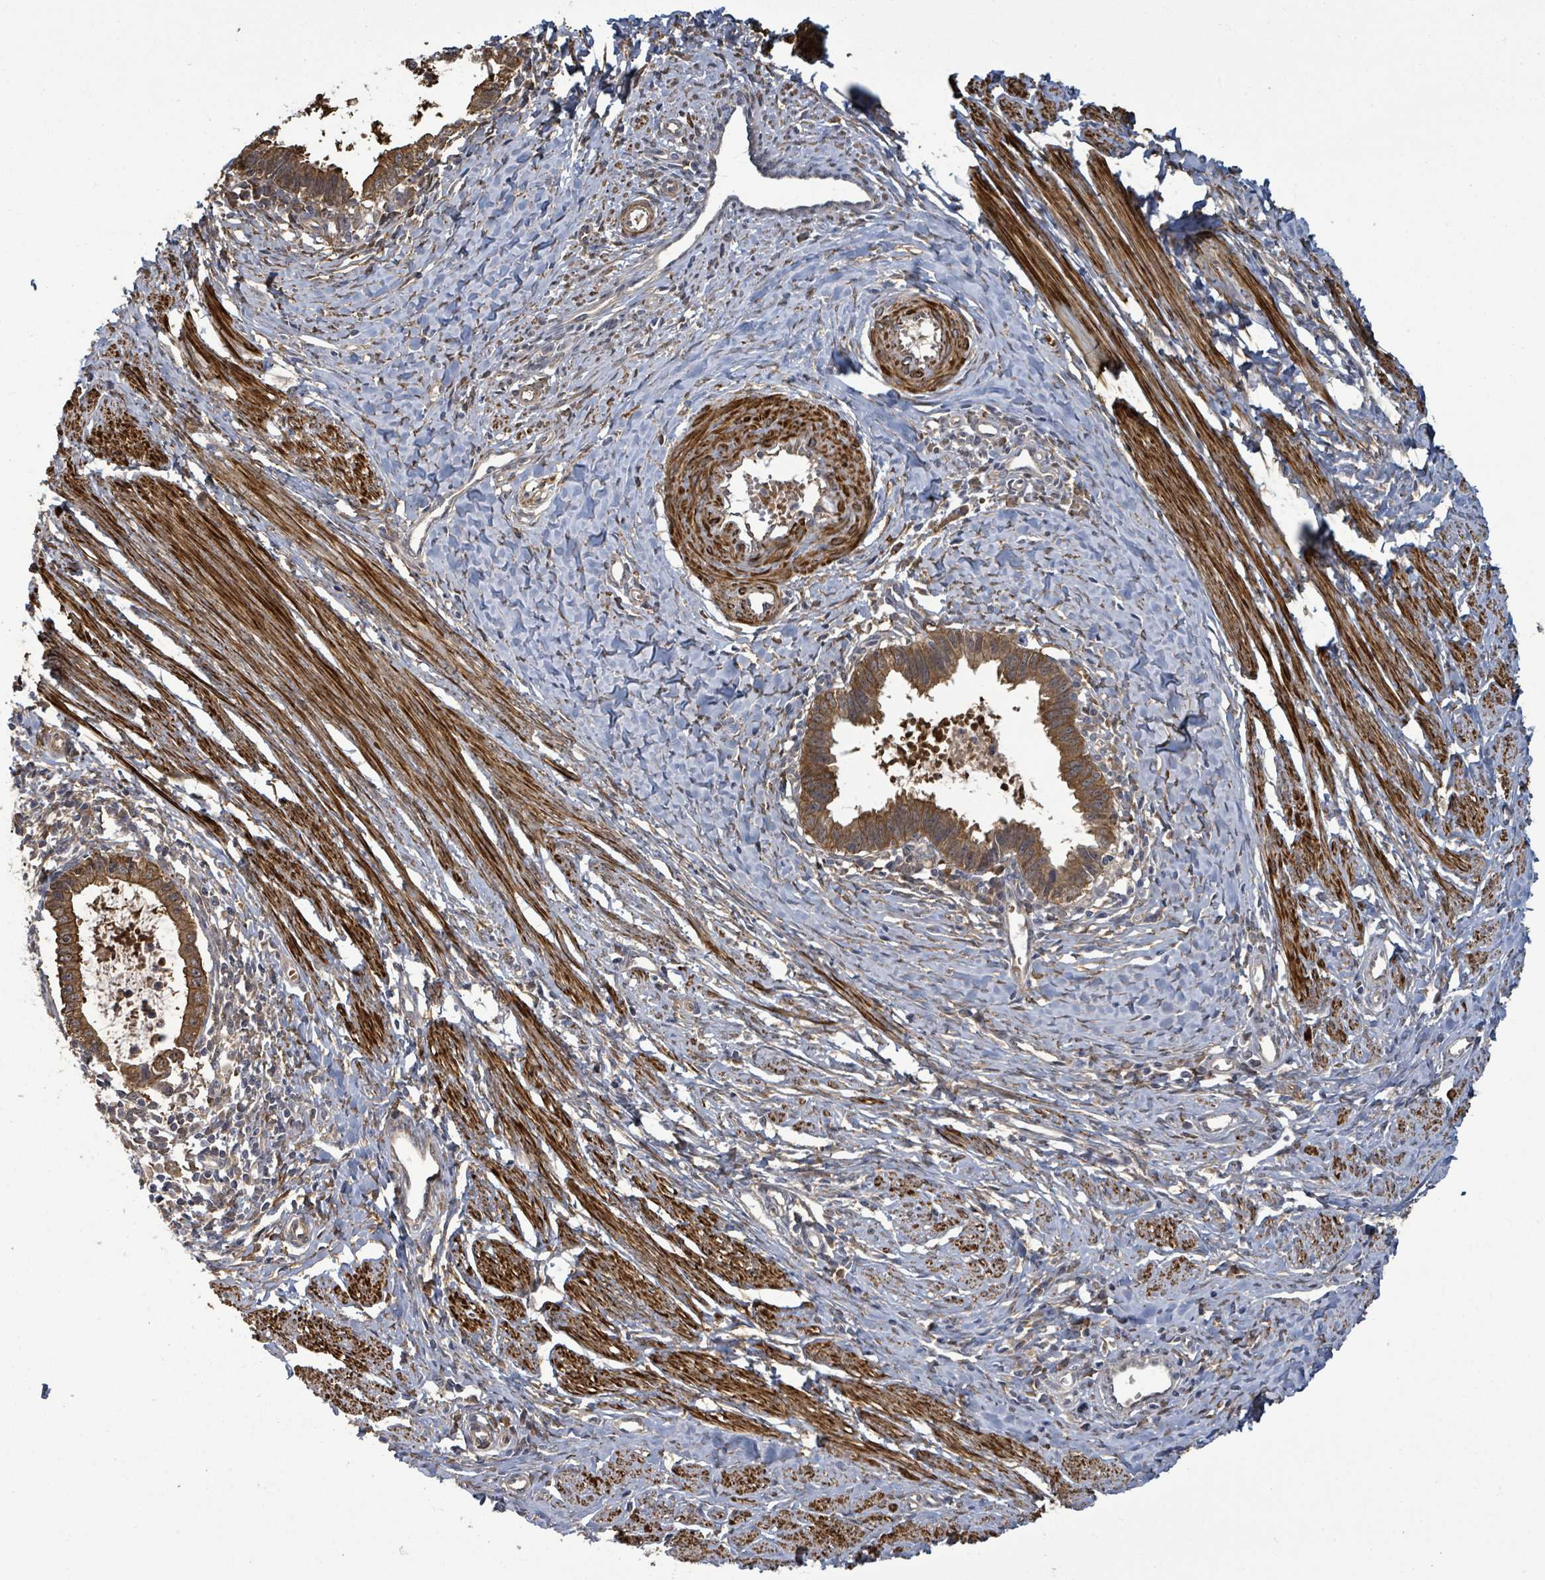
{"staining": {"intensity": "moderate", "quantity": ">75%", "location": "cytoplasmic/membranous"}, "tissue": "cervical cancer", "cell_type": "Tumor cells", "image_type": "cancer", "snomed": [{"axis": "morphology", "description": "Adenocarcinoma, NOS"}, {"axis": "topography", "description": "Cervix"}], "caption": "Cervical cancer (adenocarcinoma) stained with a protein marker shows moderate staining in tumor cells.", "gene": "MAP3K6", "patient": {"sex": "female", "age": 36}}